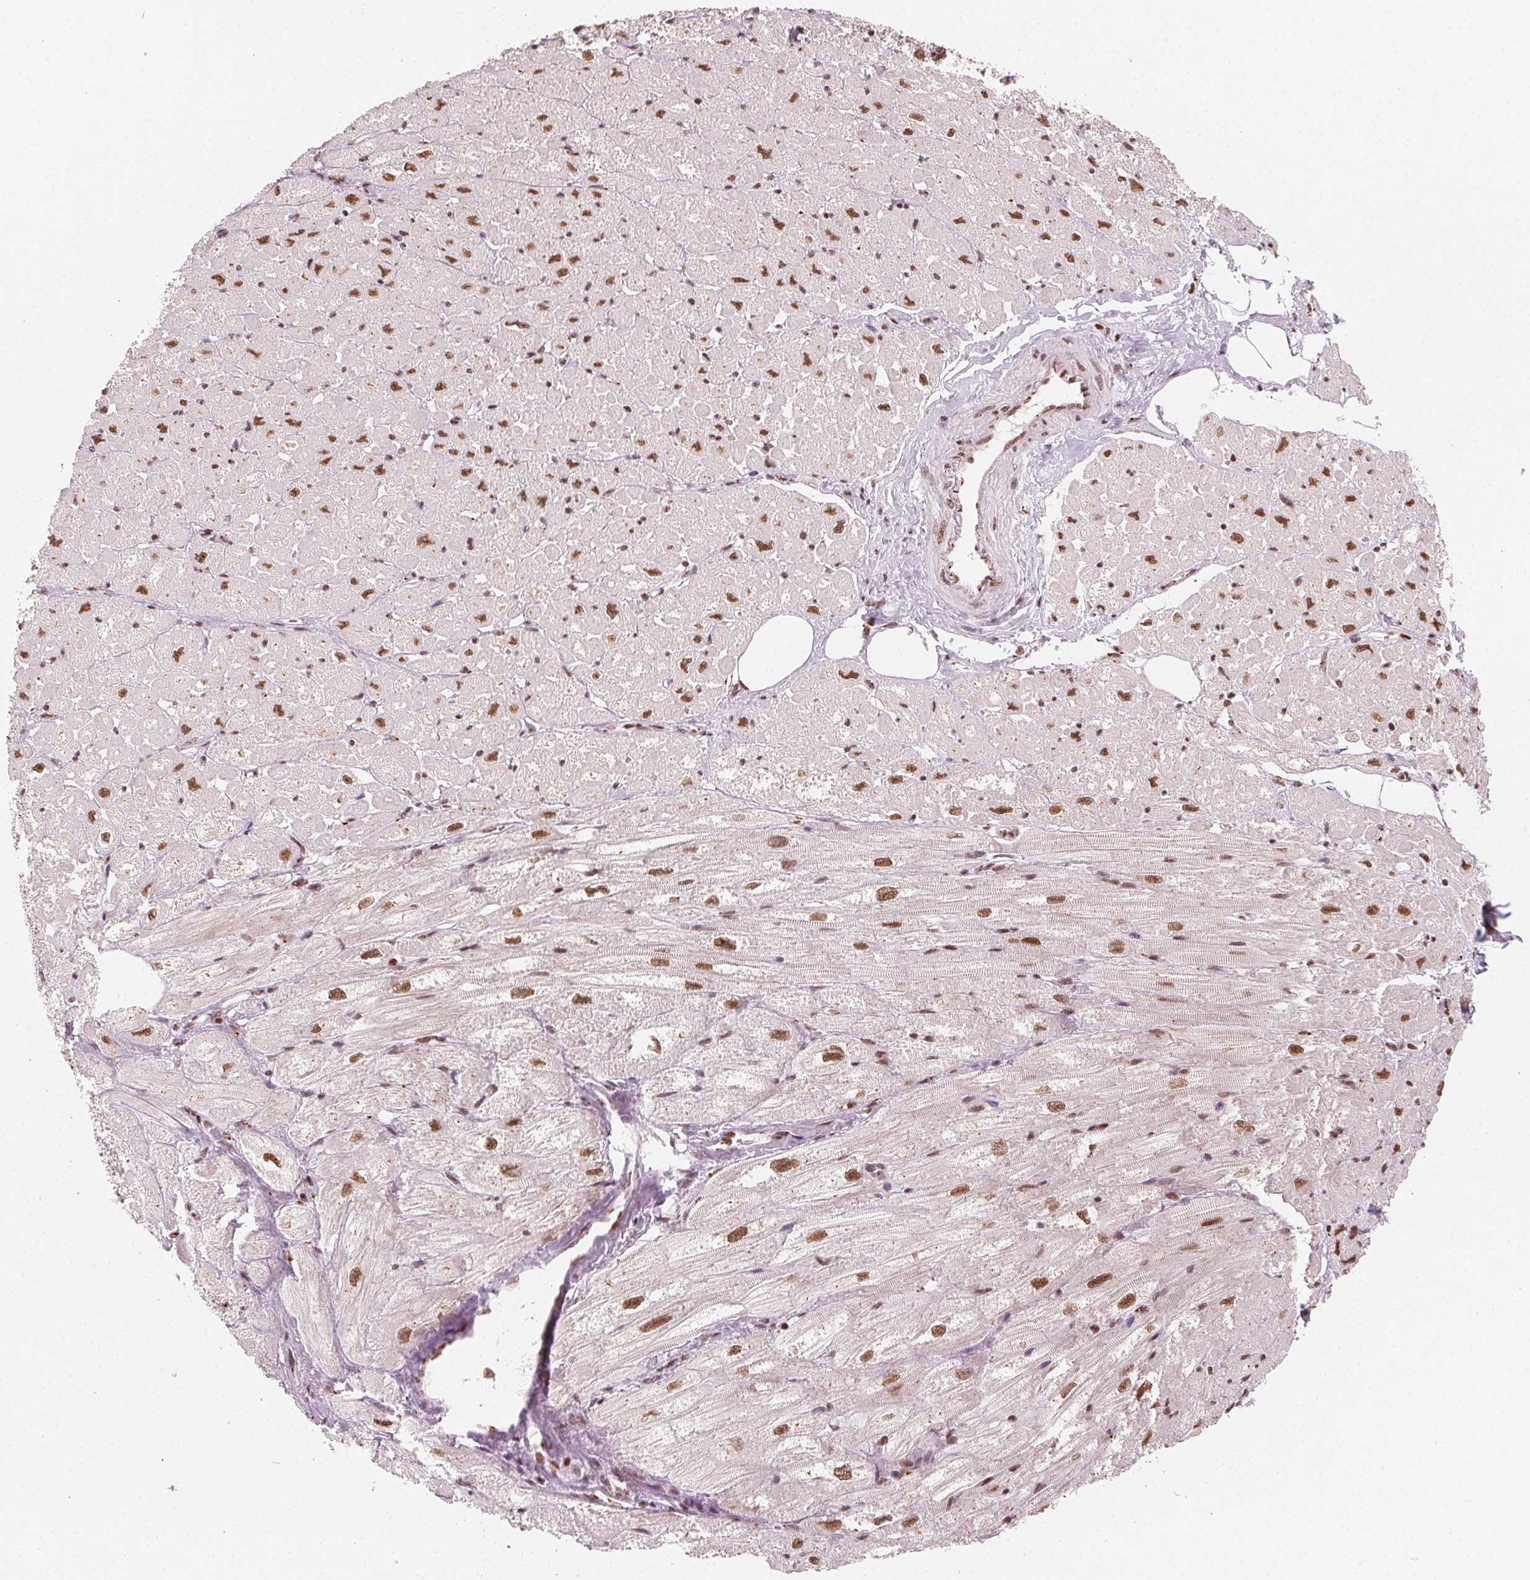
{"staining": {"intensity": "moderate", "quantity": ">75%", "location": "cytoplasmic/membranous,nuclear"}, "tissue": "heart muscle", "cell_type": "Cardiomyocytes", "image_type": "normal", "snomed": [{"axis": "morphology", "description": "Normal tissue, NOS"}, {"axis": "topography", "description": "Heart"}], "caption": "Protein staining of normal heart muscle reveals moderate cytoplasmic/membranous,nuclear positivity in approximately >75% of cardiomyocytes. (brown staining indicates protein expression, while blue staining denotes nuclei).", "gene": "TOPORS", "patient": {"sex": "female", "age": 62}}